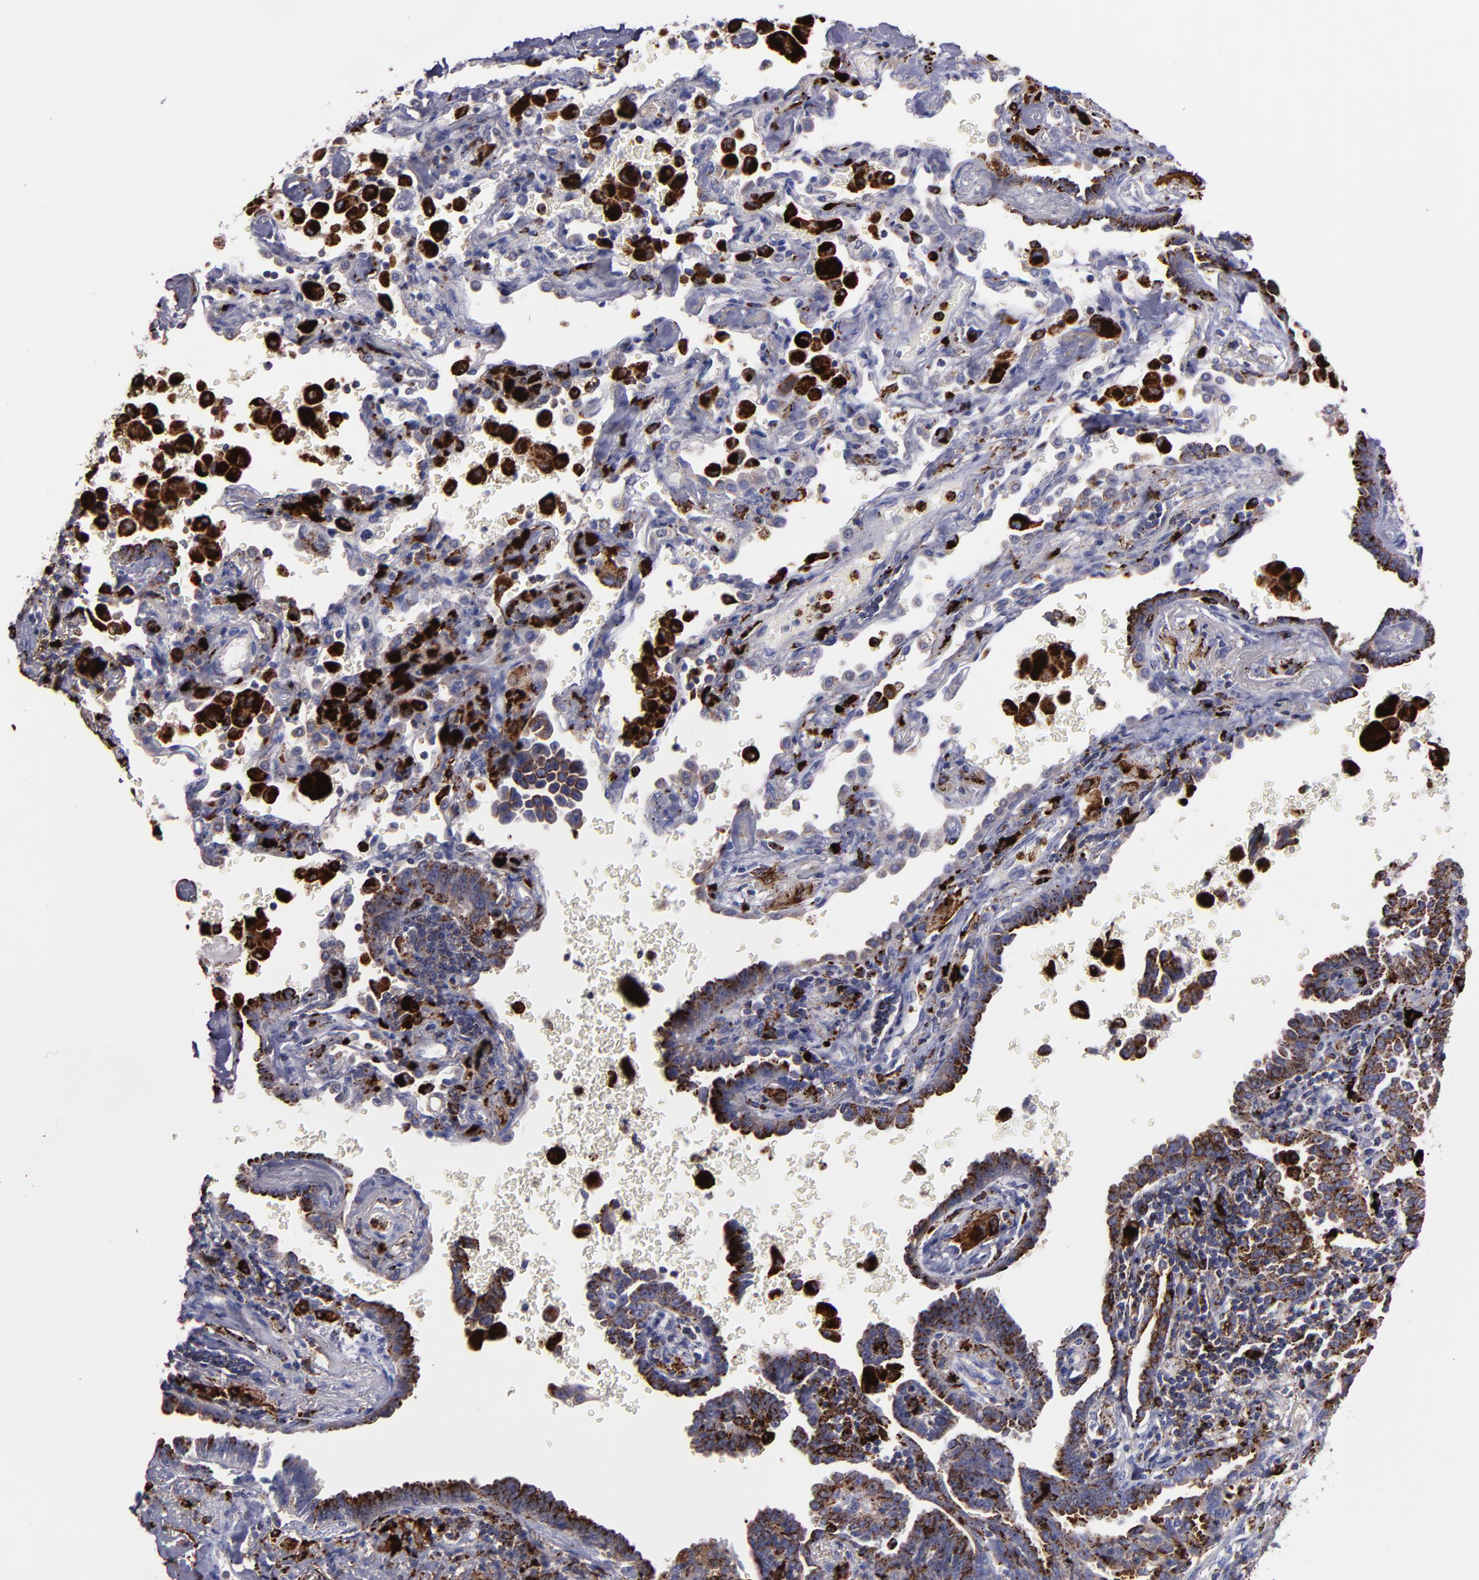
{"staining": {"intensity": "moderate", "quantity": ">75%", "location": "cytoplasmic/membranous"}, "tissue": "lung cancer", "cell_type": "Tumor cells", "image_type": "cancer", "snomed": [{"axis": "morphology", "description": "Adenocarcinoma, NOS"}, {"axis": "topography", "description": "Lung"}], "caption": "Protein expression analysis of lung cancer (adenocarcinoma) exhibits moderate cytoplasmic/membranous staining in approximately >75% of tumor cells.", "gene": "CTSS", "patient": {"sex": "female", "age": 64}}